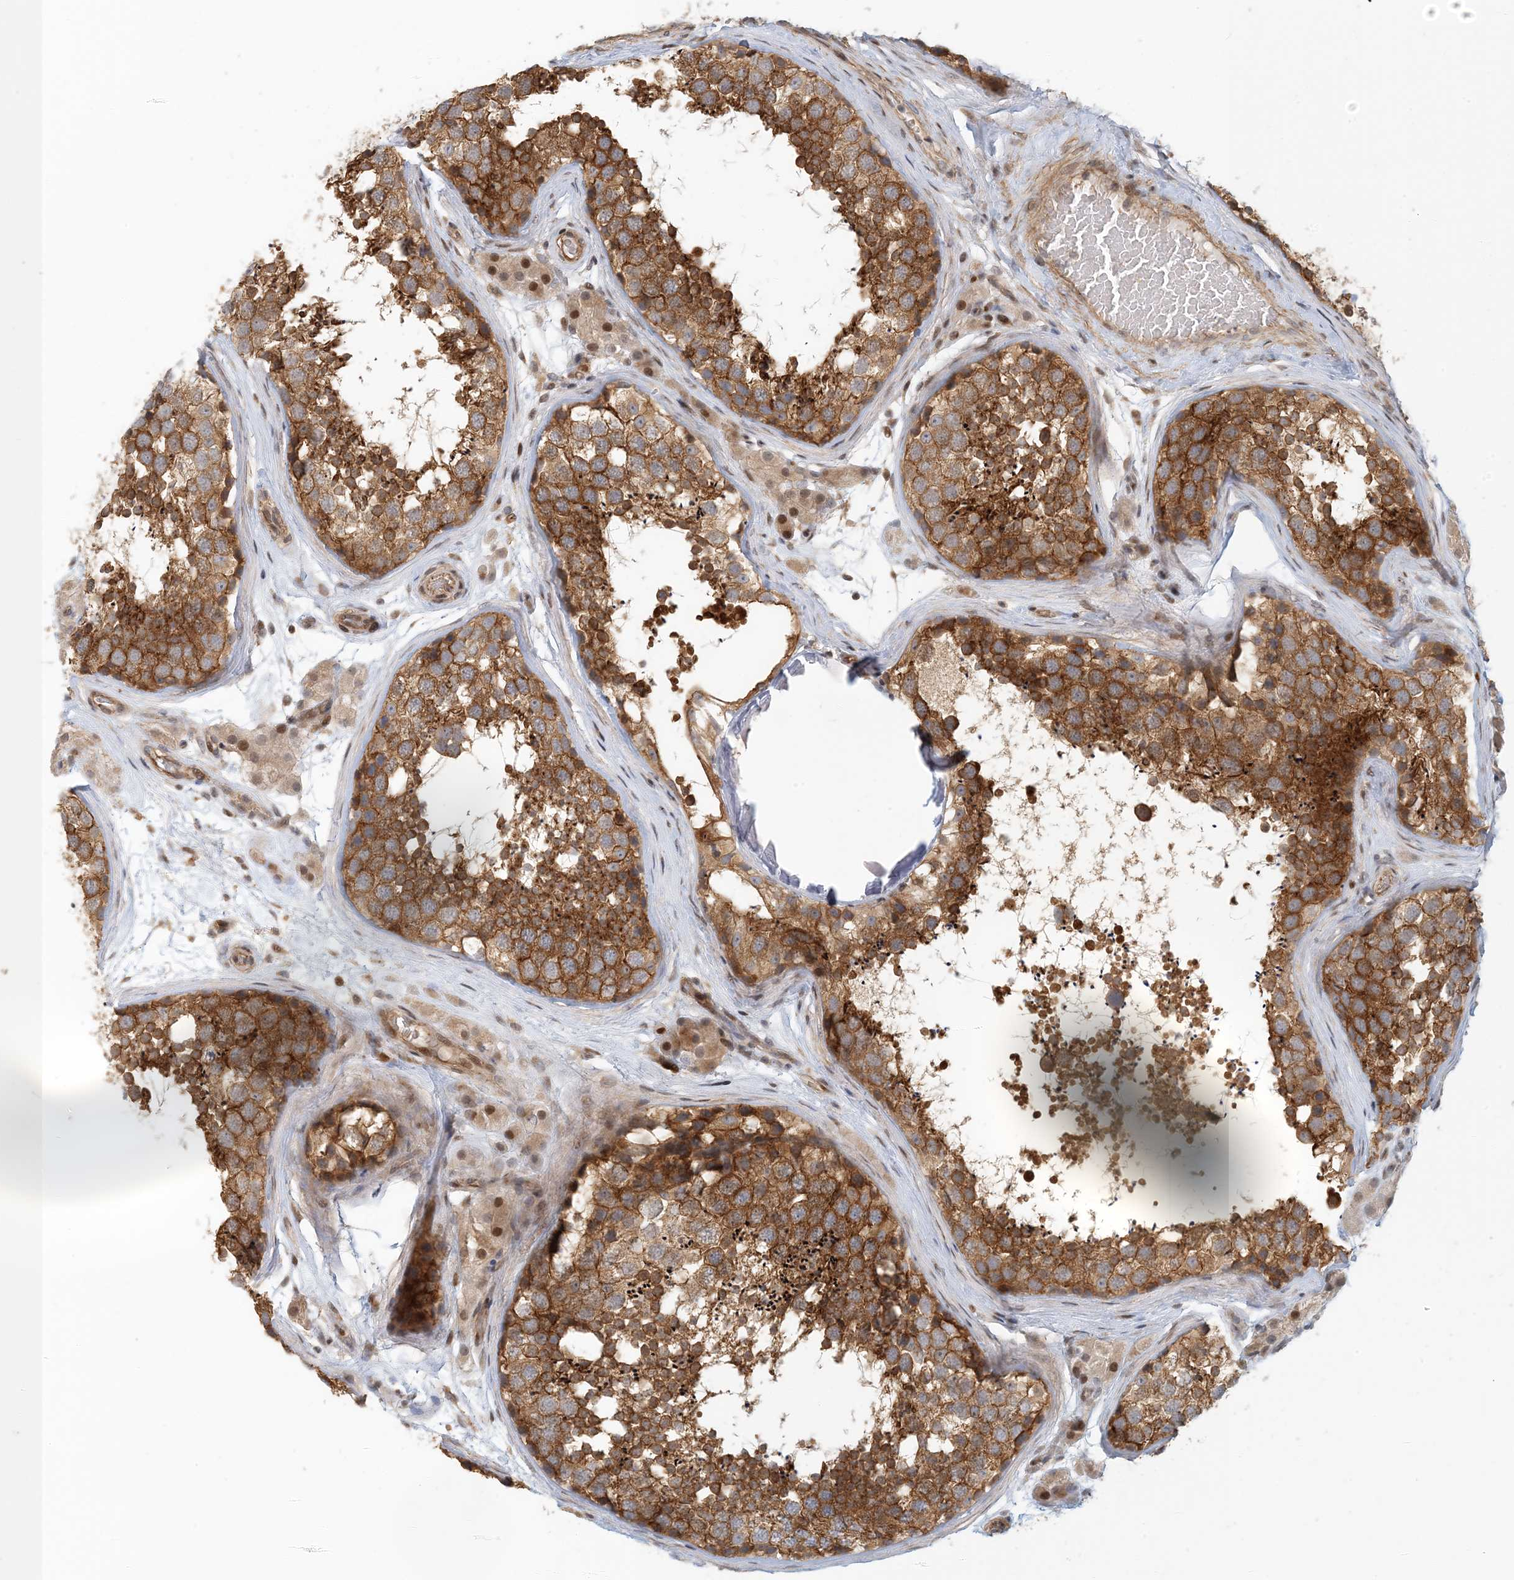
{"staining": {"intensity": "moderate", "quantity": ">75%", "location": "cytoplasmic/membranous"}, "tissue": "testis", "cell_type": "Cells in seminiferous ducts", "image_type": "normal", "snomed": [{"axis": "morphology", "description": "Normal tissue, NOS"}, {"axis": "topography", "description": "Testis"}], "caption": "Human testis stained for a protein (brown) exhibits moderate cytoplasmic/membranous positive positivity in approximately >75% of cells in seminiferous ducts.", "gene": "MAPKBP1", "patient": {"sex": "male", "age": 56}}